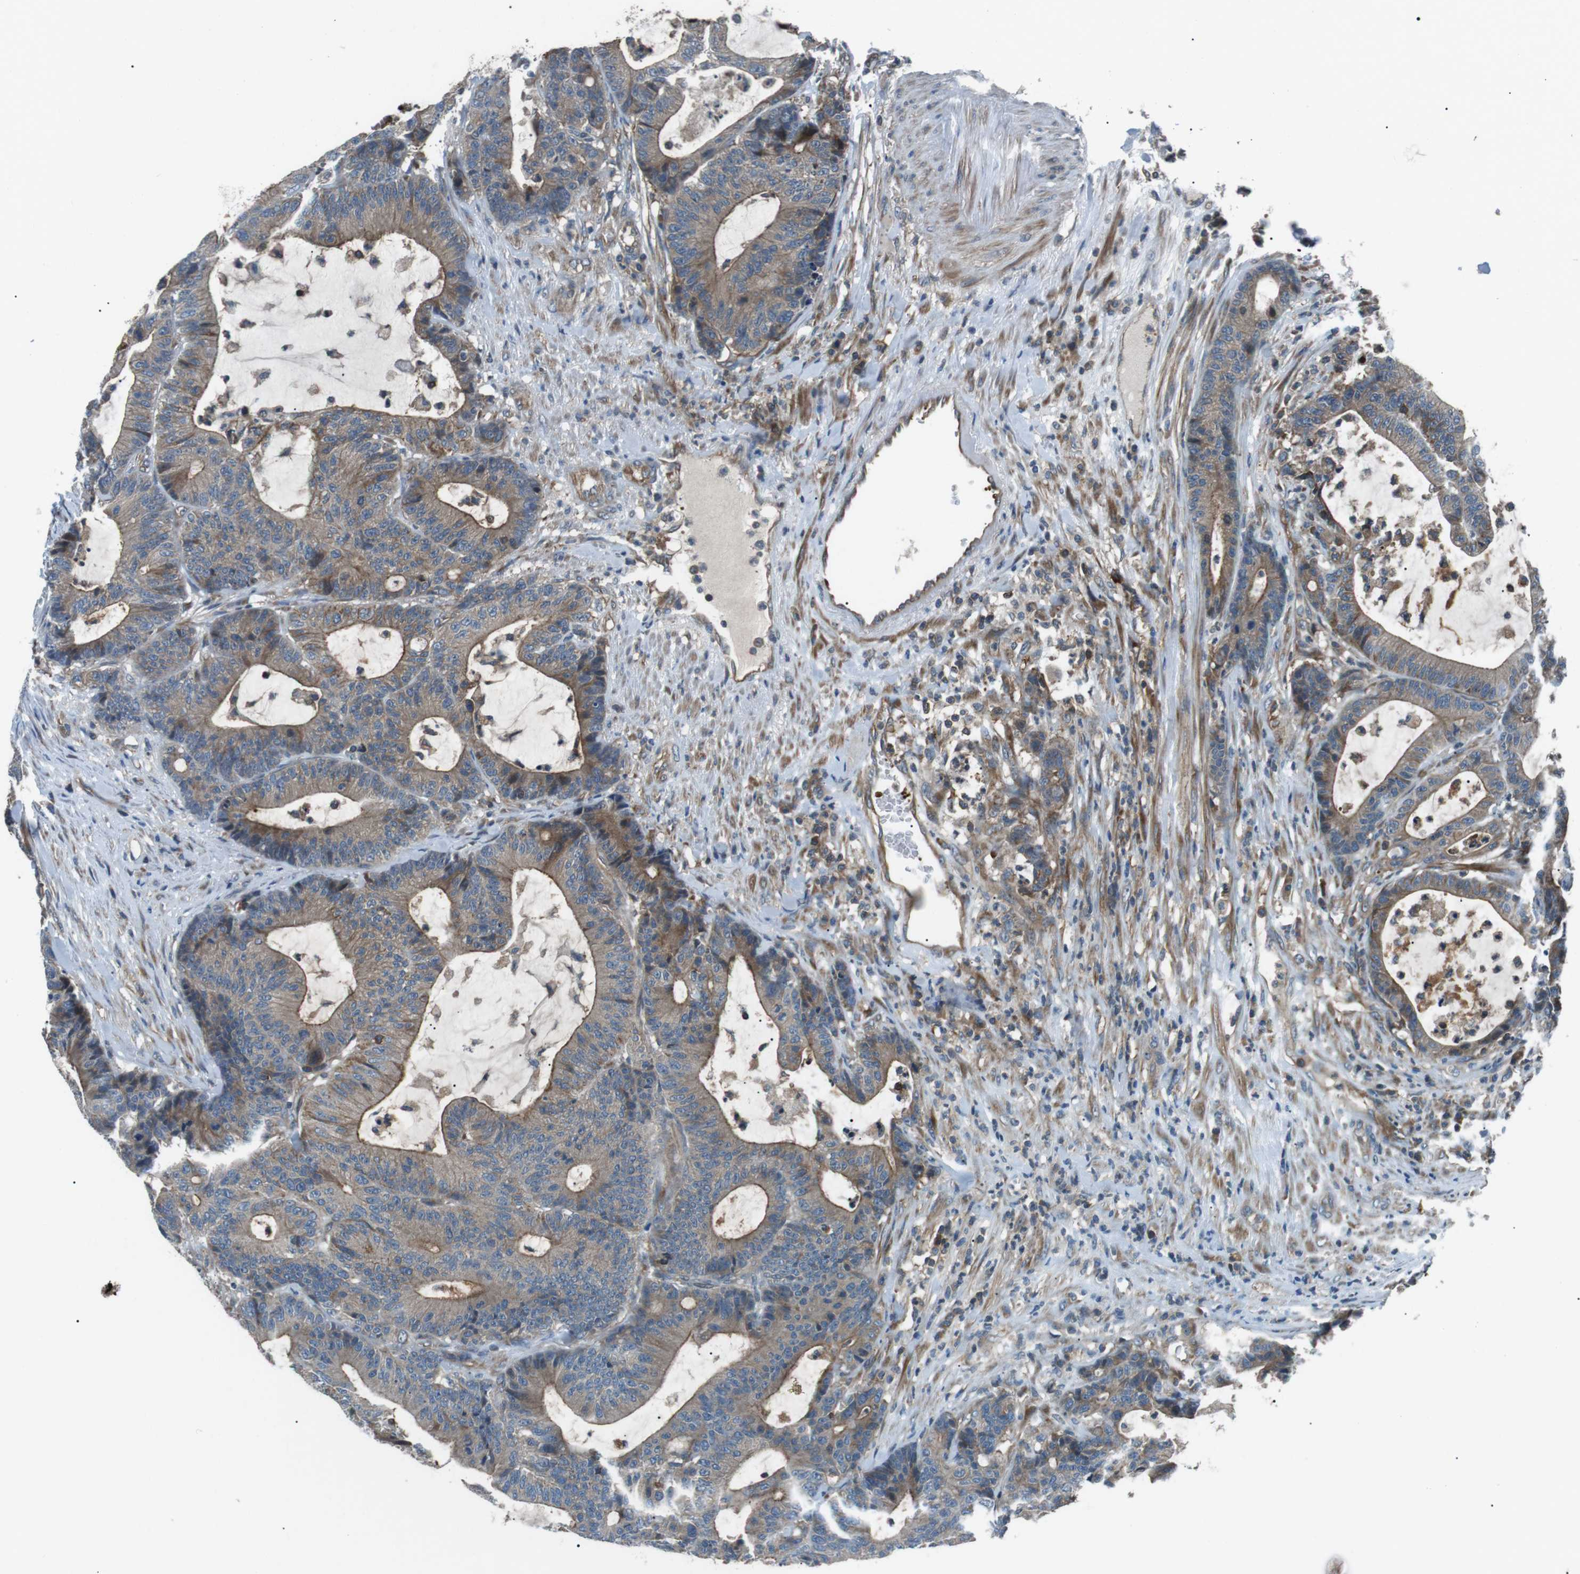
{"staining": {"intensity": "moderate", "quantity": "25%-75%", "location": "cytoplasmic/membranous"}, "tissue": "colorectal cancer", "cell_type": "Tumor cells", "image_type": "cancer", "snomed": [{"axis": "morphology", "description": "Adenocarcinoma, NOS"}, {"axis": "topography", "description": "Colon"}], "caption": "IHC photomicrograph of human adenocarcinoma (colorectal) stained for a protein (brown), which displays medium levels of moderate cytoplasmic/membranous expression in approximately 25%-75% of tumor cells.", "gene": "GPR161", "patient": {"sex": "female", "age": 84}}